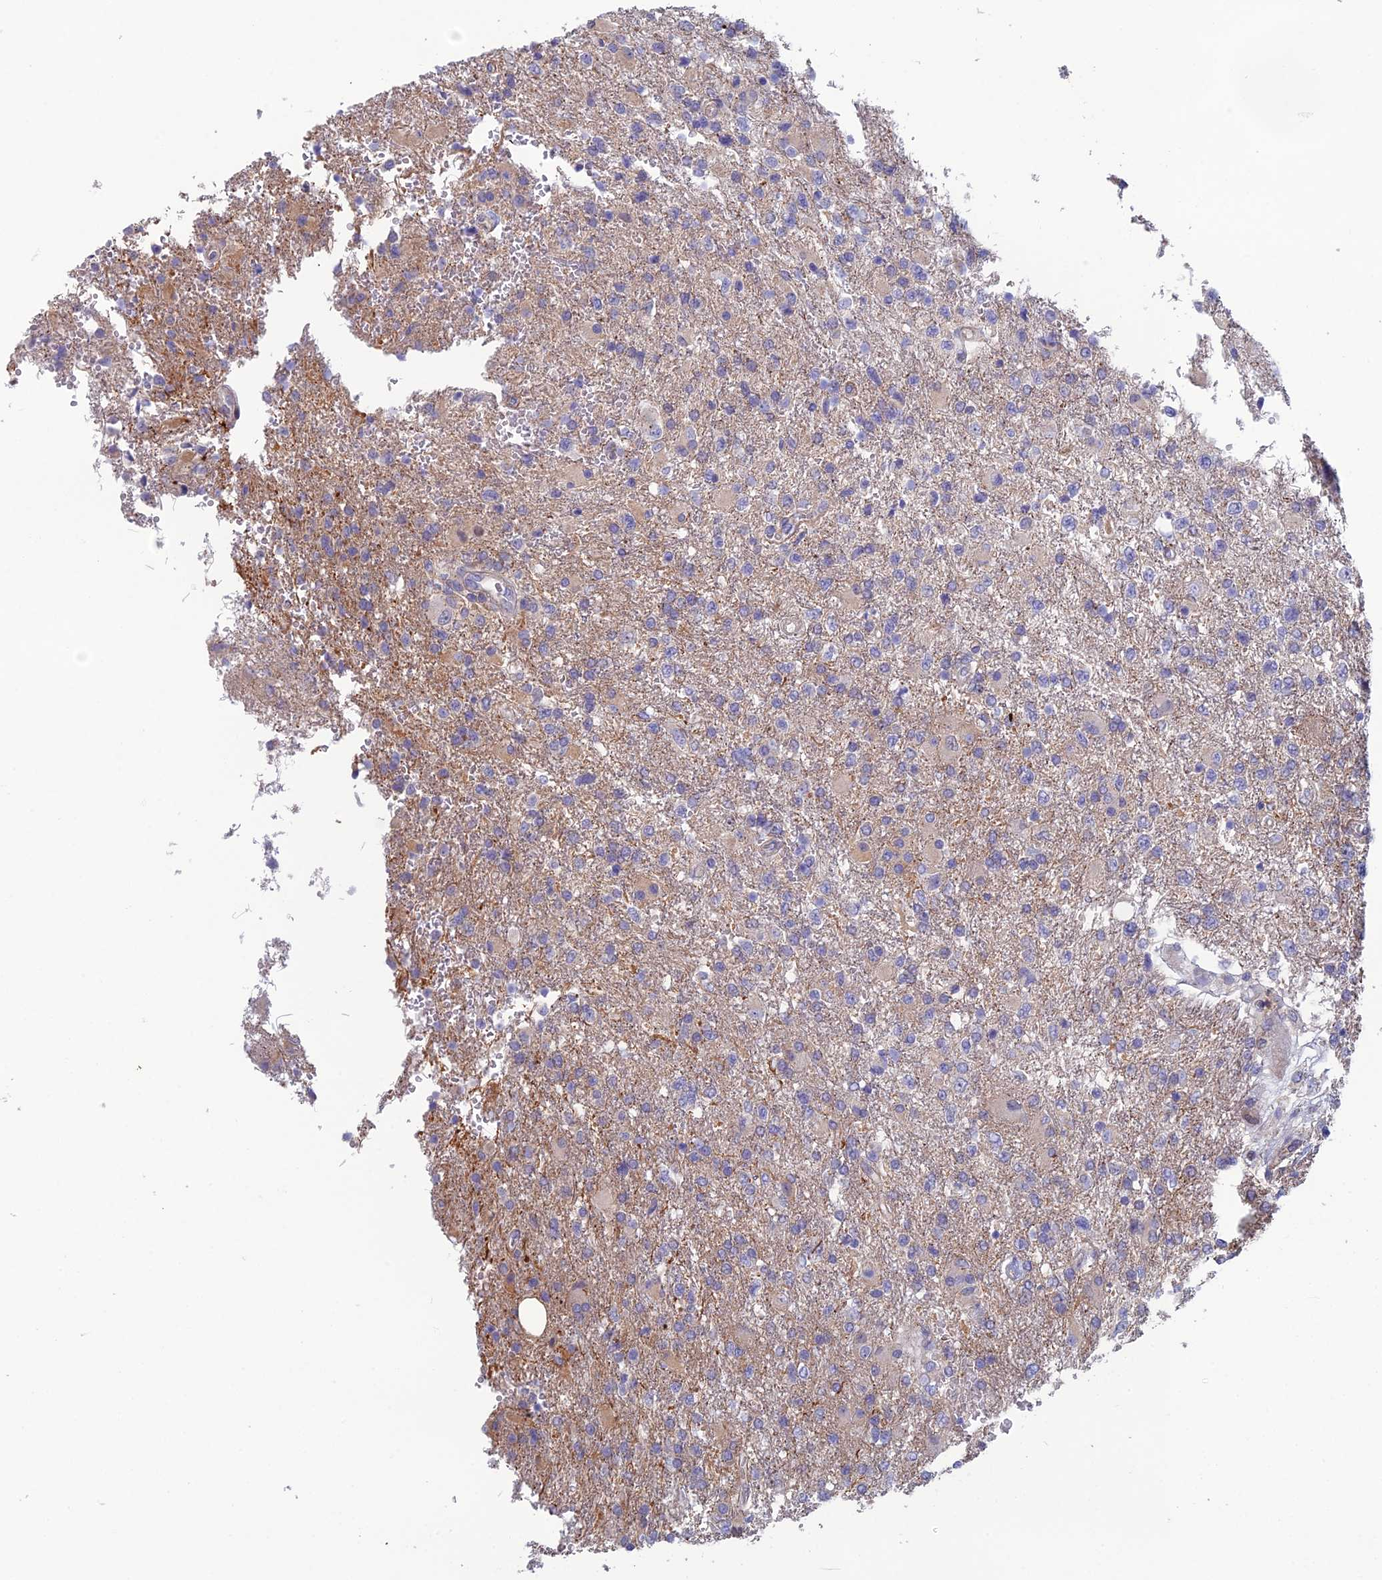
{"staining": {"intensity": "negative", "quantity": "none", "location": "none"}, "tissue": "glioma", "cell_type": "Tumor cells", "image_type": "cancer", "snomed": [{"axis": "morphology", "description": "Glioma, malignant, High grade"}, {"axis": "topography", "description": "Brain"}], "caption": "Tumor cells are negative for protein expression in human malignant high-grade glioma. (Stains: DAB immunohistochemistry (IHC) with hematoxylin counter stain, Microscopy: brightfield microscopy at high magnification).", "gene": "C15orf62", "patient": {"sex": "male", "age": 56}}